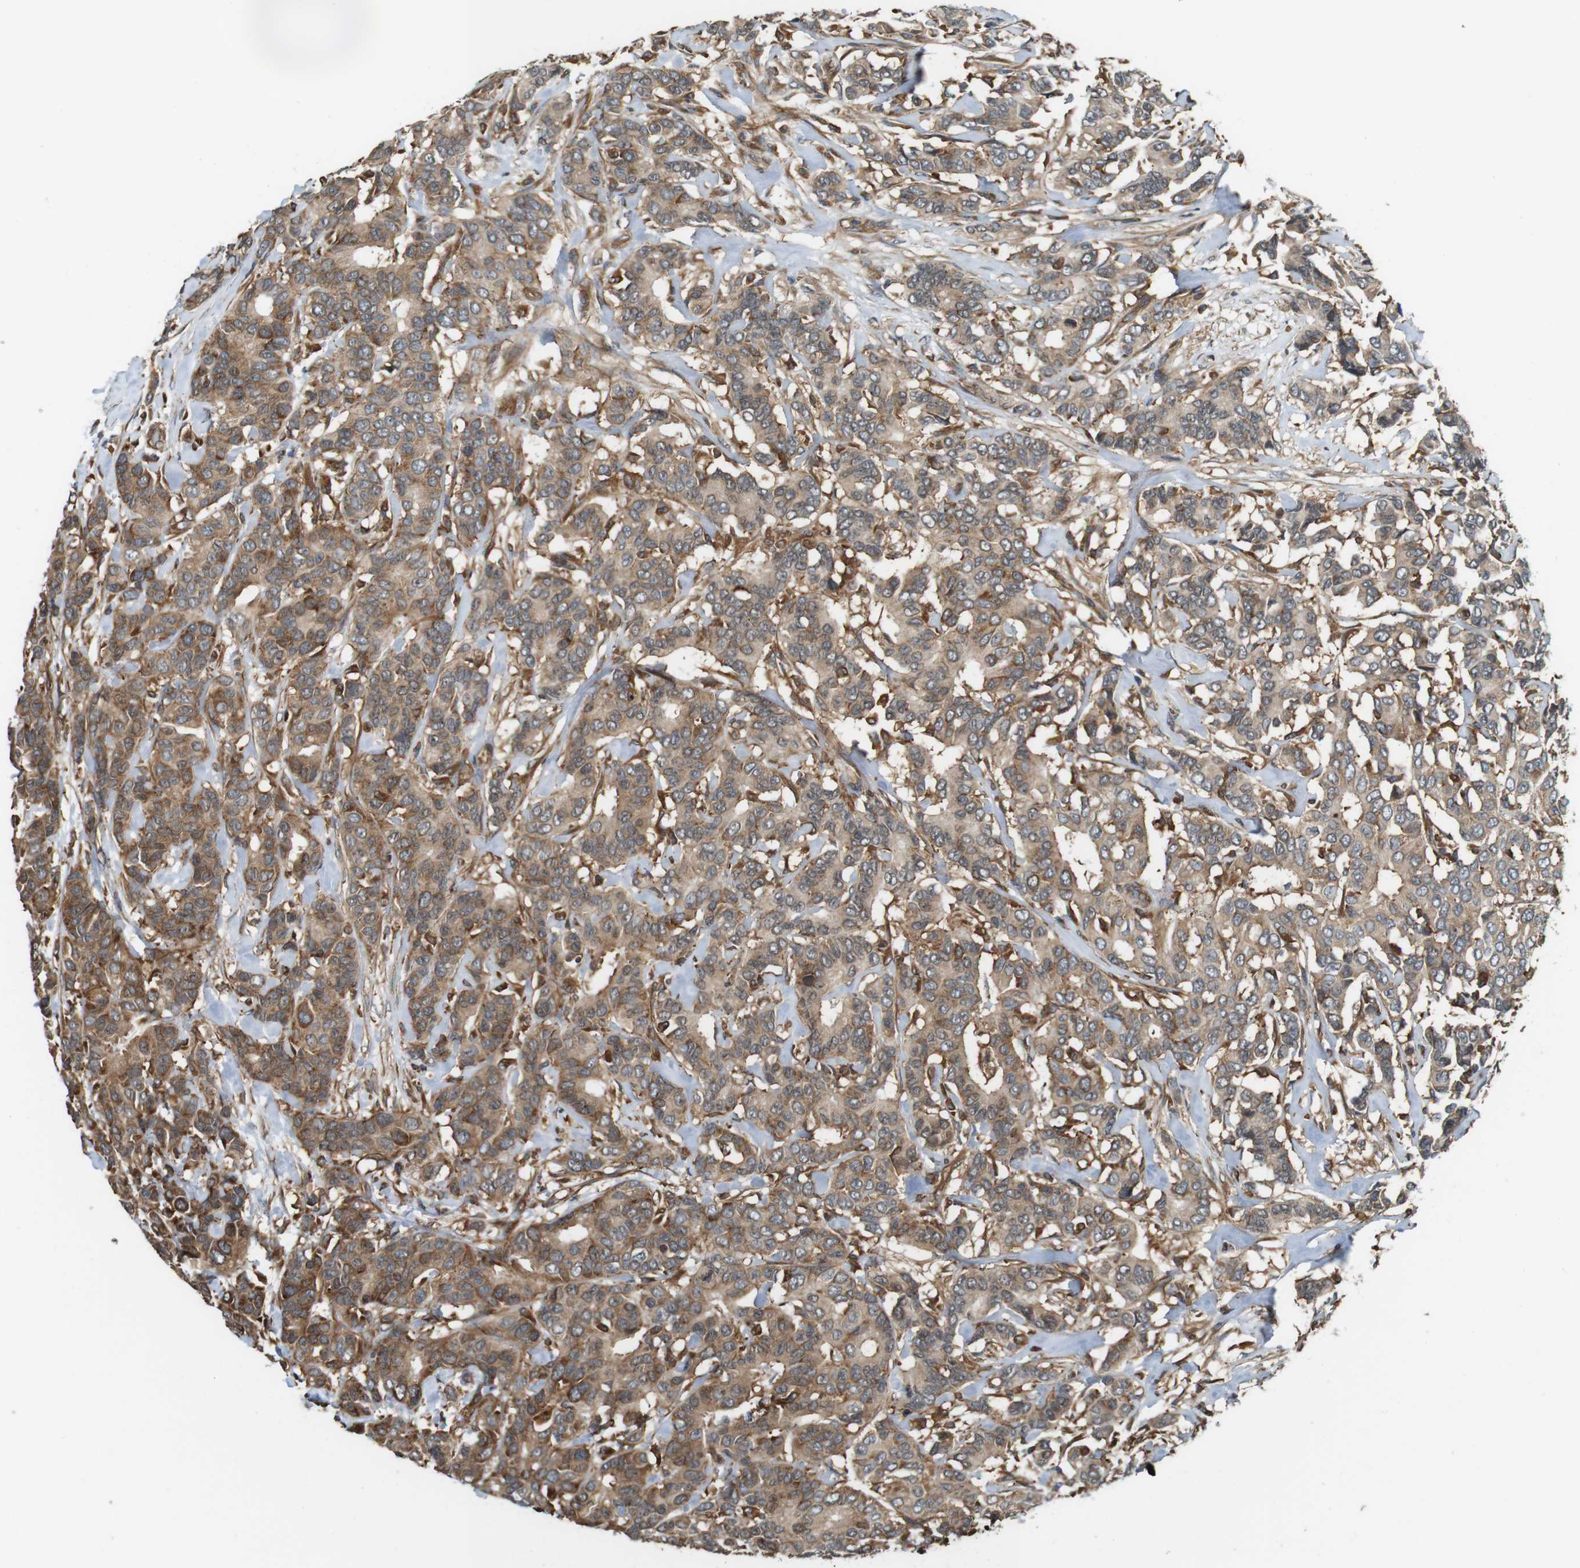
{"staining": {"intensity": "moderate", "quantity": ">75%", "location": "cytoplasmic/membranous"}, "tissue": "breast cancer", "cell_type": "Tumor cells", "image_type": "cancer", "snomed": [{"axis": "morphology", "description": "Duct carcinoma"}, {"axis": "topography", "description": "Breast"}], "caption": "DAB immunohistochemical staining of human breast cancer displays moderate cytoplasmic/membranous protein expression in about >75% of tumor cells.", "gene": "PA2G4", "patient": {"sex": "female", "age": 87}}